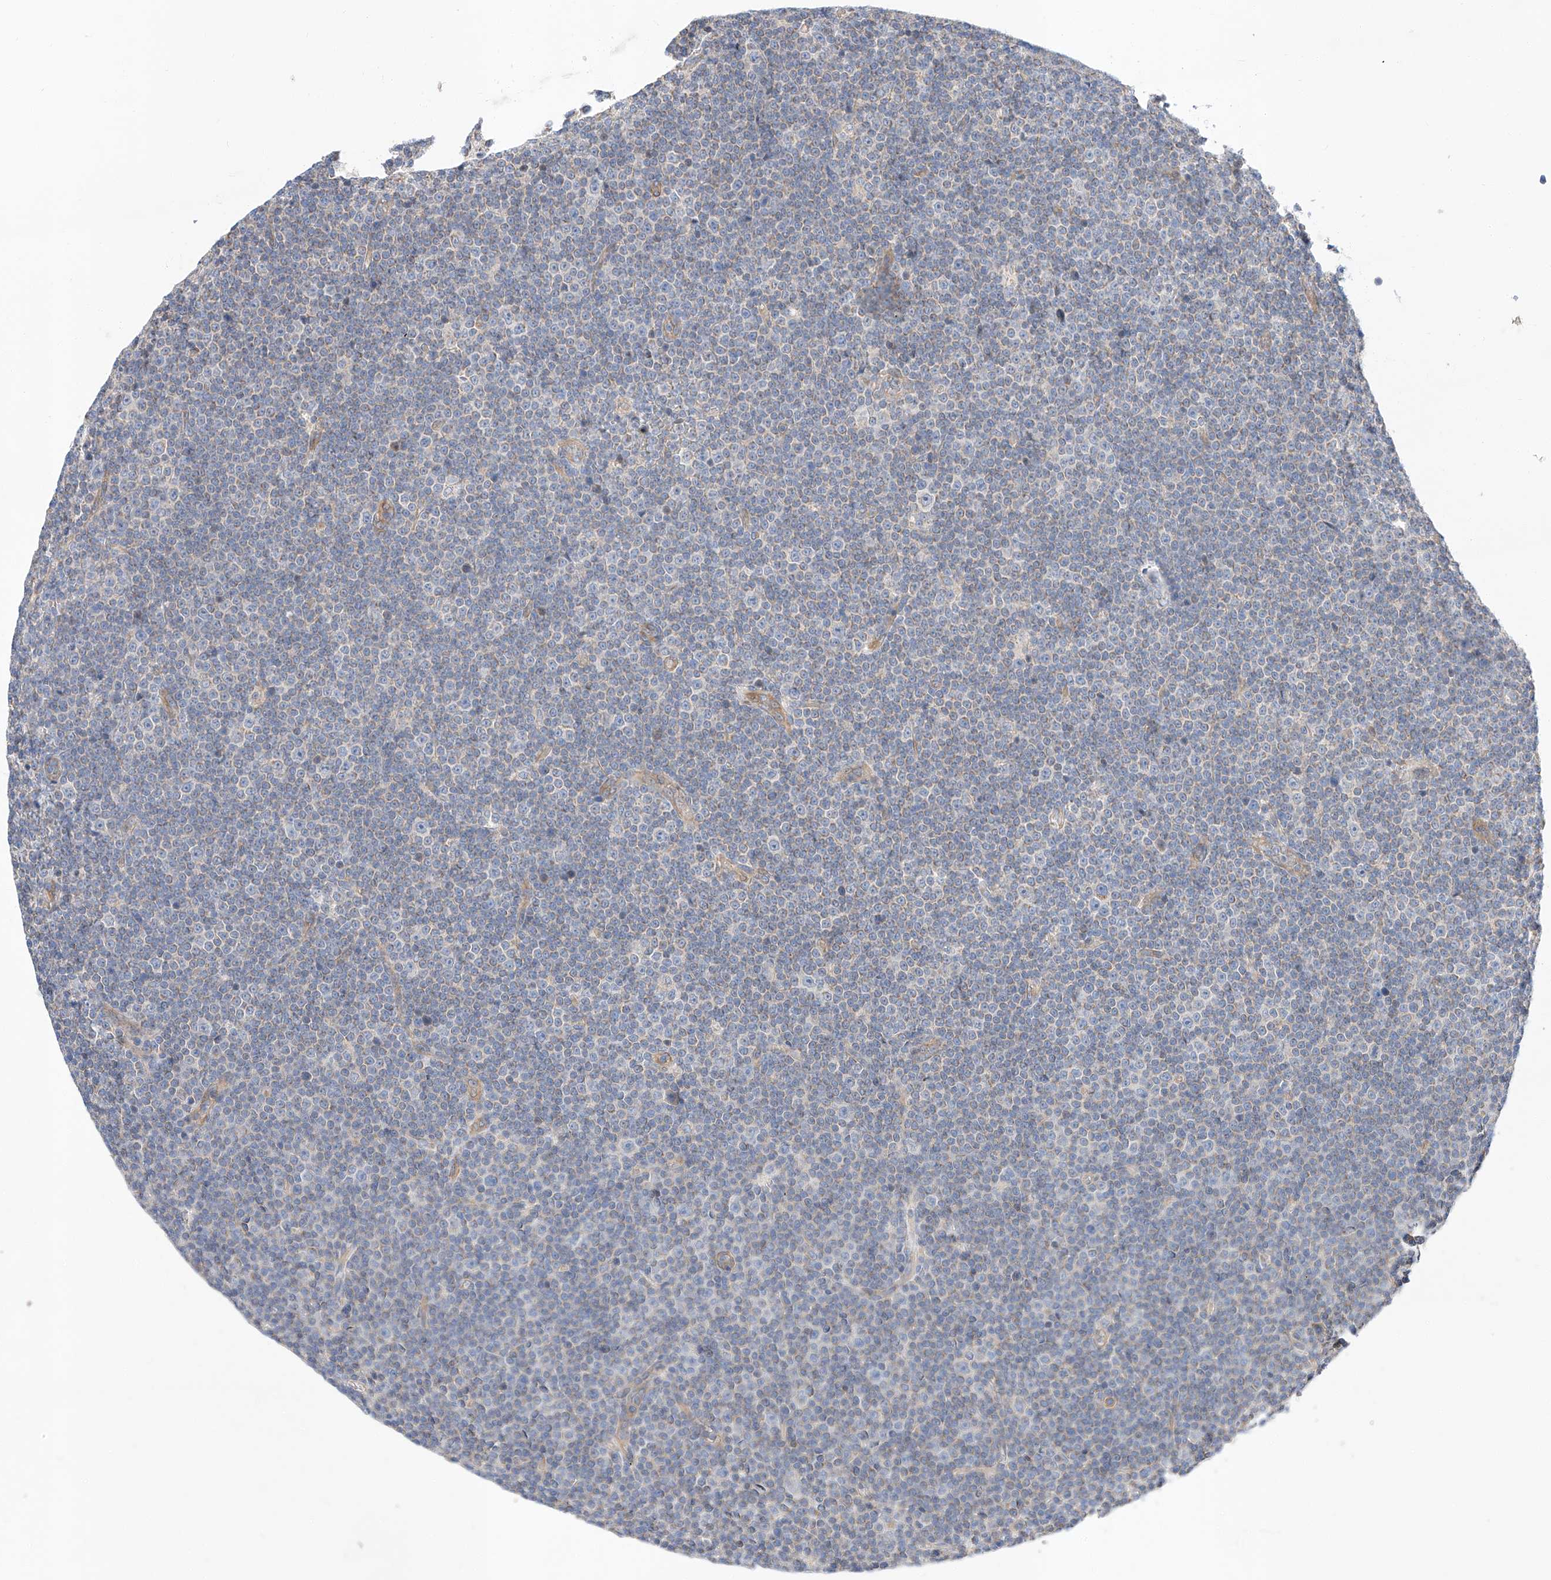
{"staining": {"intensity": "weak", "quantity": "<25%", "location": "cytoplasmic/membranous"}, "tissue": "lymphoma", "cell_type": "Tumor cells", "image_type": "cancer", "snomed": [{"axis": "morphology", "description": "Malignant lymphoma, non-Hodgkin's type, Low grade"}, {"axis": "topography", "description": "Lymph node"}], "caption": "Tumor cells are negative for brown protein staining in malignant lymphoma, non-Hodgkin's type (low-grade).", "gene": "C6orf118", "patient": {"sex": "female", "age": 67}}